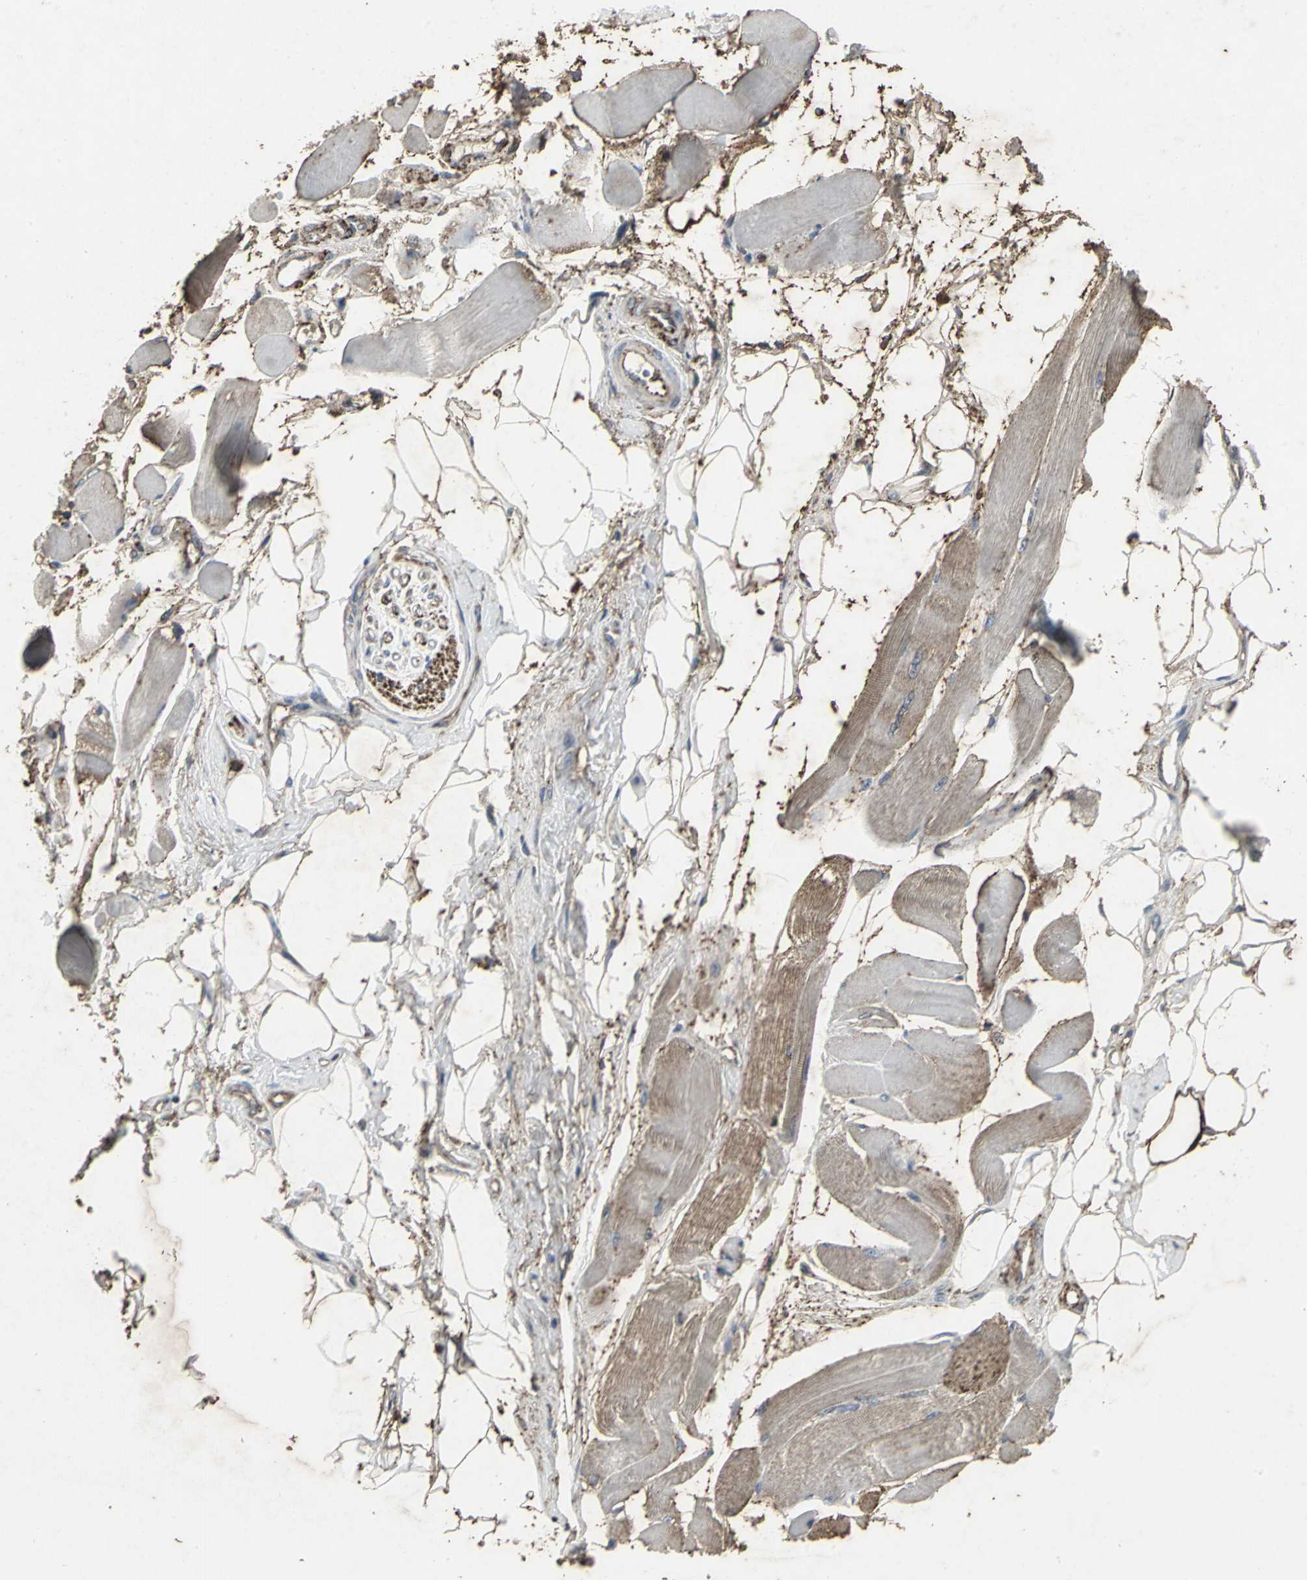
{"staining": {"intensity": "moderate", "quantity": ">75%", "location": "cytoplasmic/membranous"}, "tissue": "skeletal muscle", "cell_type": "Myocytes", "image_type": "normal", "snomed": [{"axis": "morphology", "description": "Normal tissue, NOS"}, {"axis": "topography", "description": "Skeletal muscle"}, {"axis": "topography", "description": "Peripheral nerve tissue"}], "caption": "A brown stain shows moderate cytoplasmic/membranous staining of a protein in myocytes of normal skeletal muscle. The staining was performed using DAB to visualize the protein expression in brown, while the nuclei were stained in blue with hematoxylin (Magnification: 20x).", "gene": "CCR9", "patient": {"sex": "female", "age": 84}}